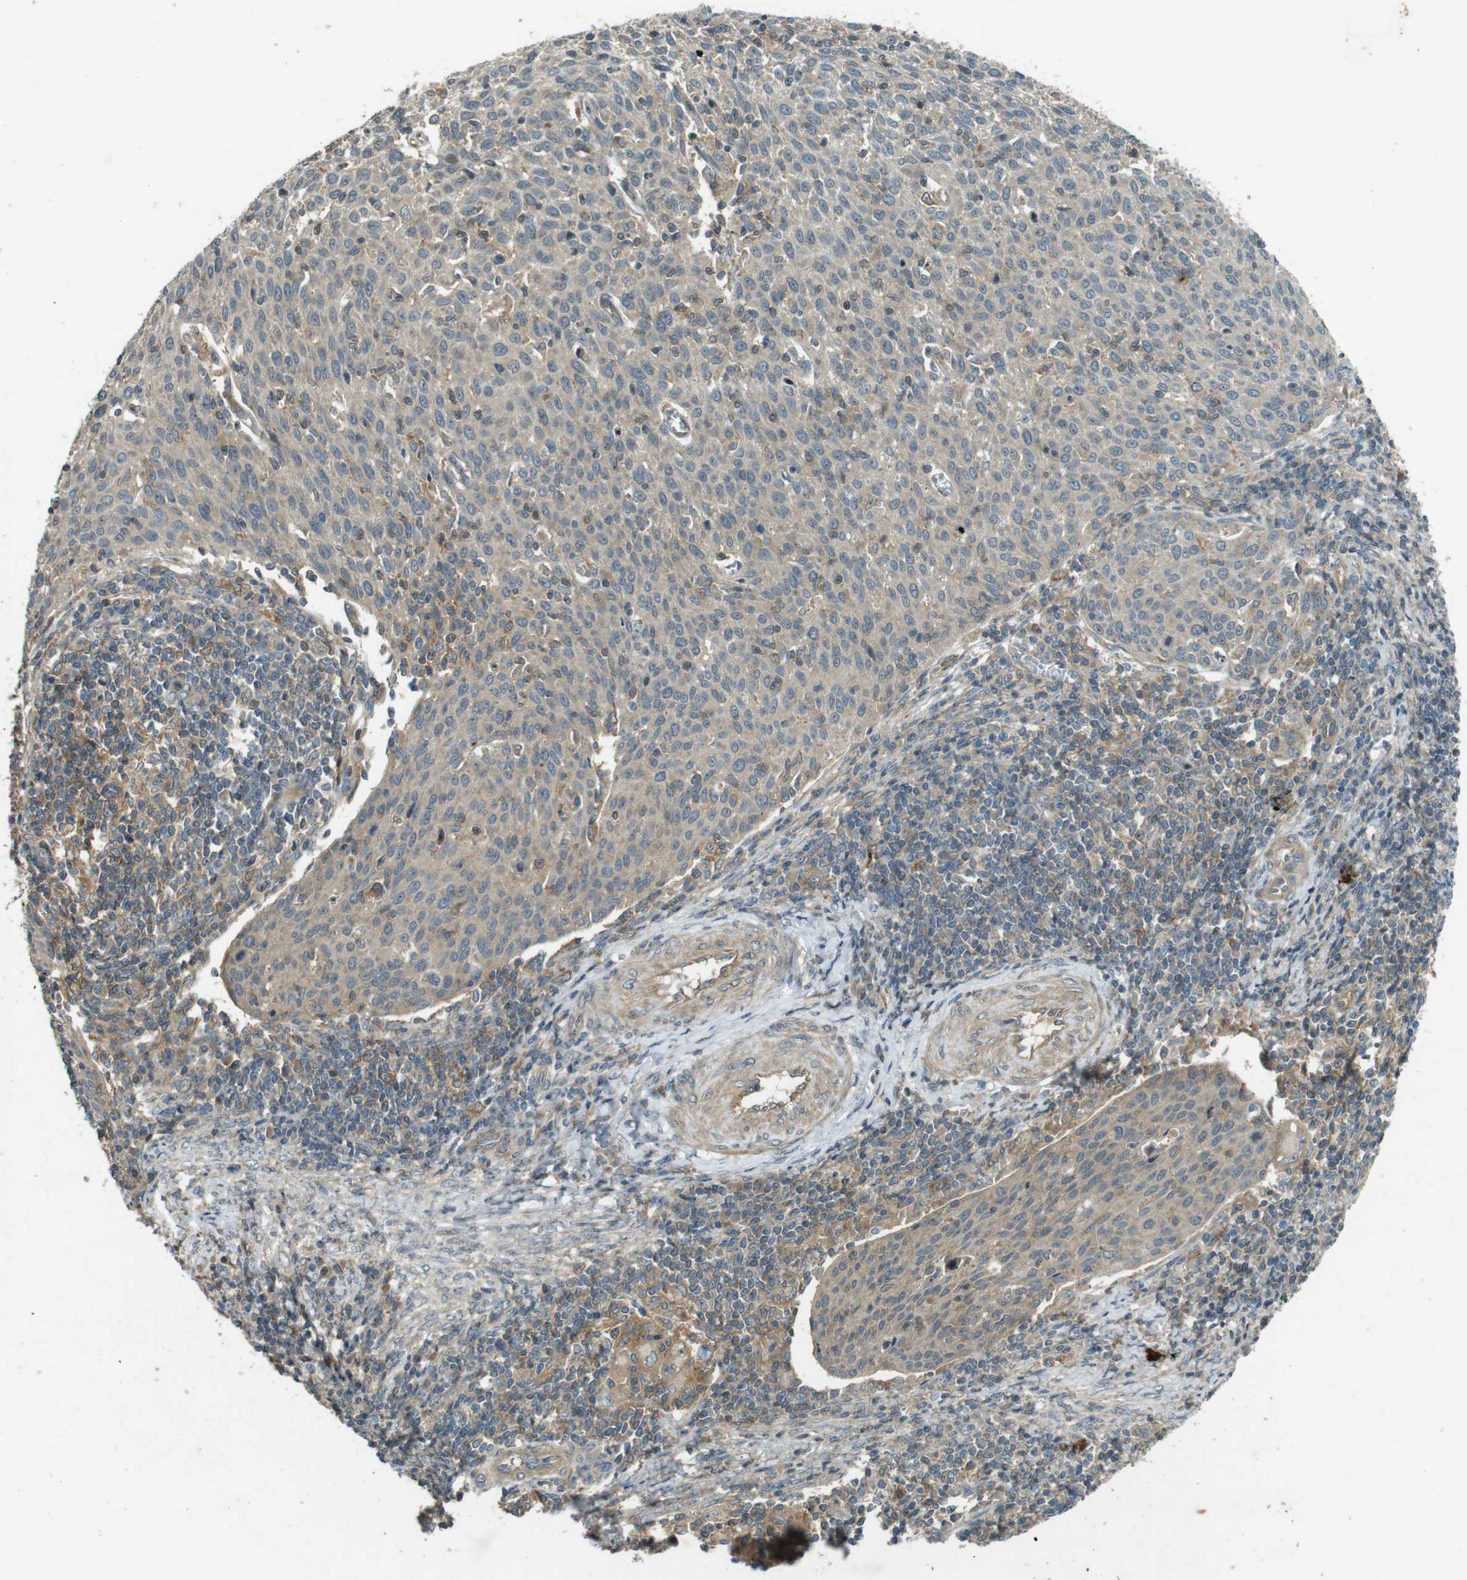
{"staining": {"intensity": "weak", "quantity": "<25%", "location": "cytoplasmic/membranous"}, "tissue": "cervical cancer", "cell_type": "Tumor cells", "image_type": "cancer", "snomed": [{"axis": "morphology", "description": "Squamous cell carcinoma, NOS"}, {"axis": "topography", "description": "Cervix"}], "caption": "The image displays no staining of tumor cells in cervical squamous cell carcinoma. (DAB IHC, high magnification).", "gene": "ZYX", "patient": {"sex": "female", "age": 38}}